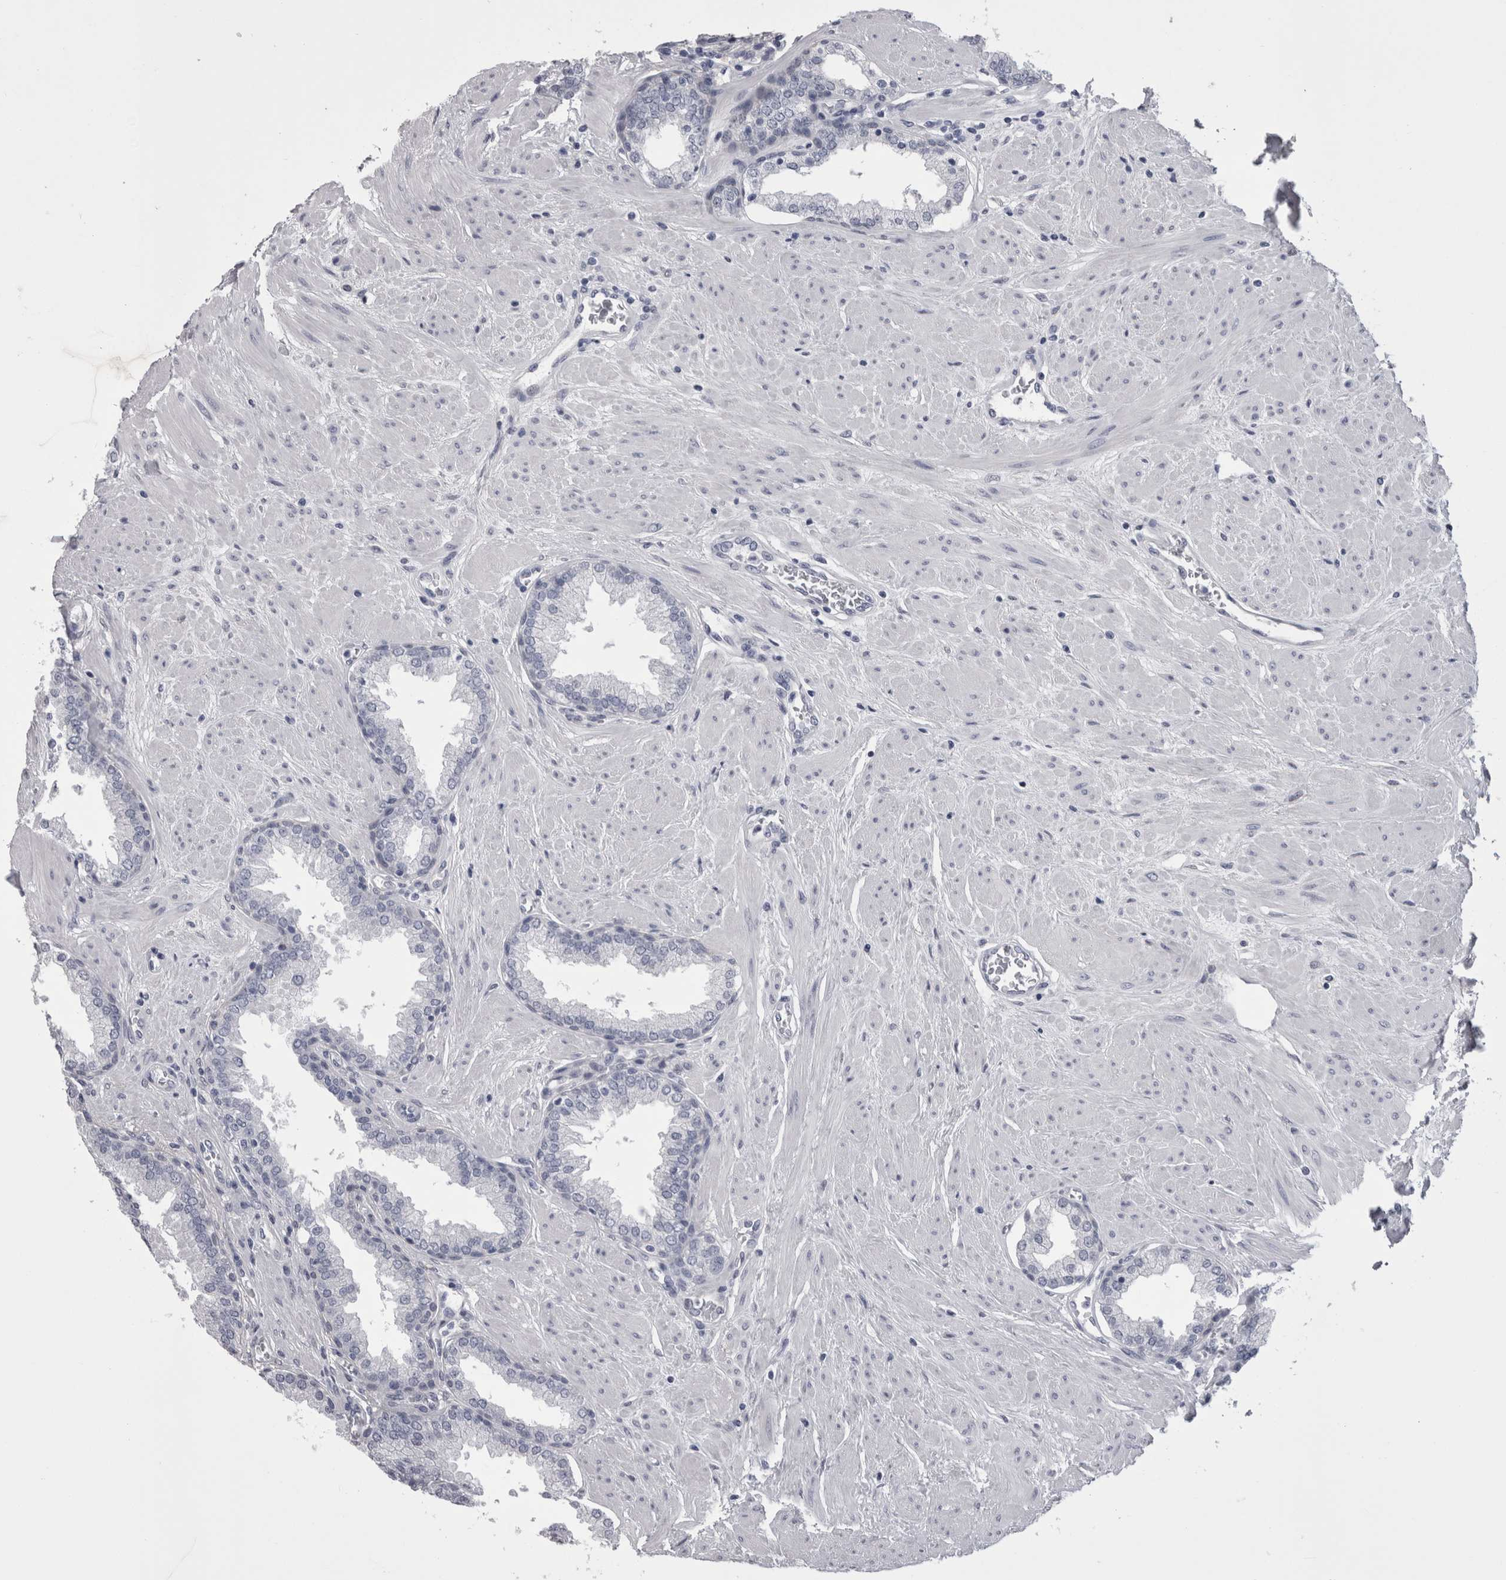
{"staining": {"intensity": "negative", "quantity": "none", "location": "none"}, "tissue": "prostate", "cell_type": "Glandular cells", "image_type": "normal", "snomed": [{"axis": "morphology", "description": "Normal tissue, NOS"}, {"axis": "topography", "description": "Prostate"}], "caption": "Glandular cells show no significant protein expression in benign prostate.", "gene": "AFMID", "patient": {"sex": "male", "age": 51}}